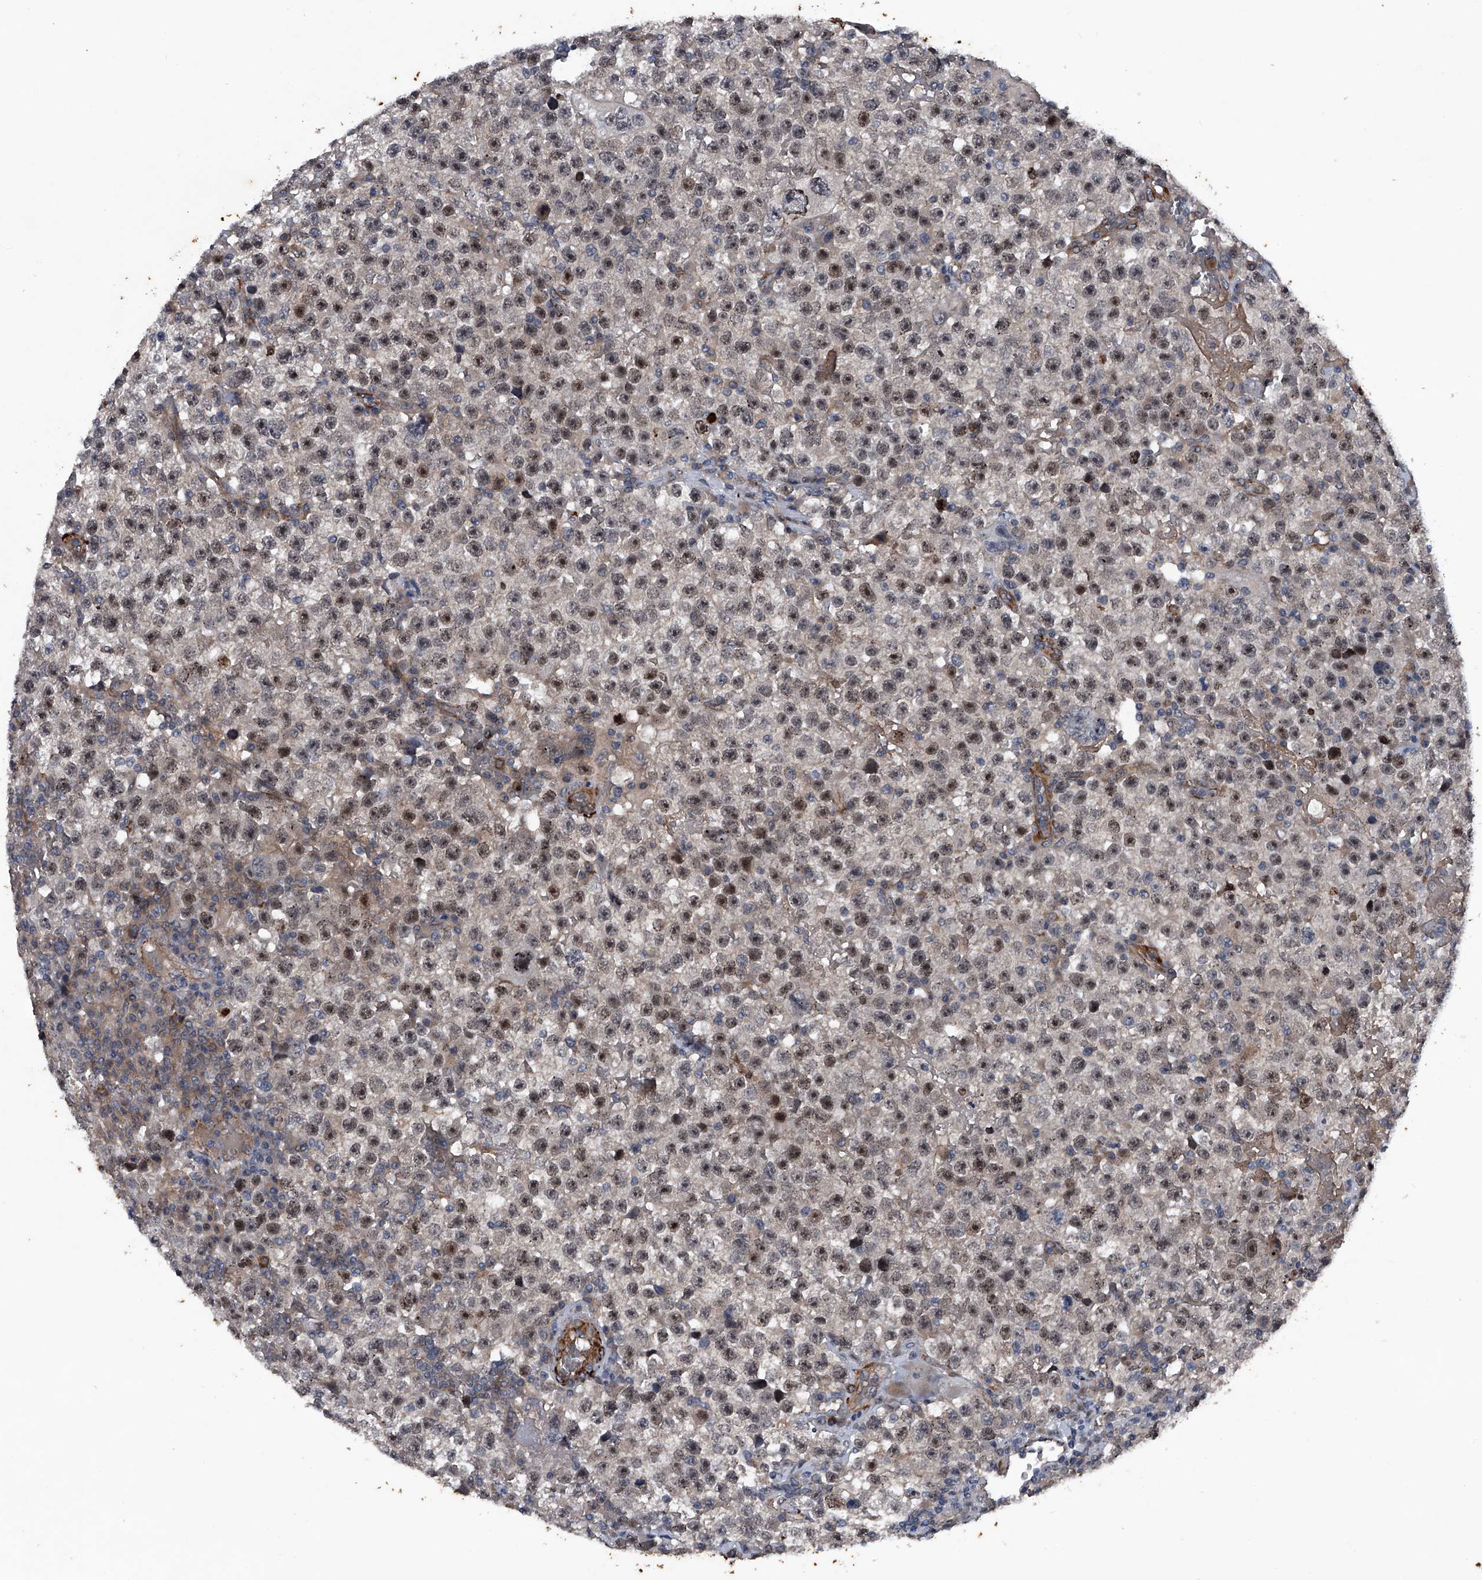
{"staining": {"intensity": "moderate", "quantity": ">75%", "location": "nuclear"}, "tissue": "testis cancer", "cell_type": "Tumor cells", "image_type": "cancer", "snomed": [{"axis": "morphology", "description": "Seminoma, NOS"}, {"axis": "topography", "description": "Testis"}], "caption": "DAB (3,3'-diaminobenzidine) immunohistochemical staining of seminoma (testis) displays moderate nuclear protein positivity in approximately >75% of tumor cells.", "gene": "MAPKAP1", "patient": {"sex": "male", "age": 22}}